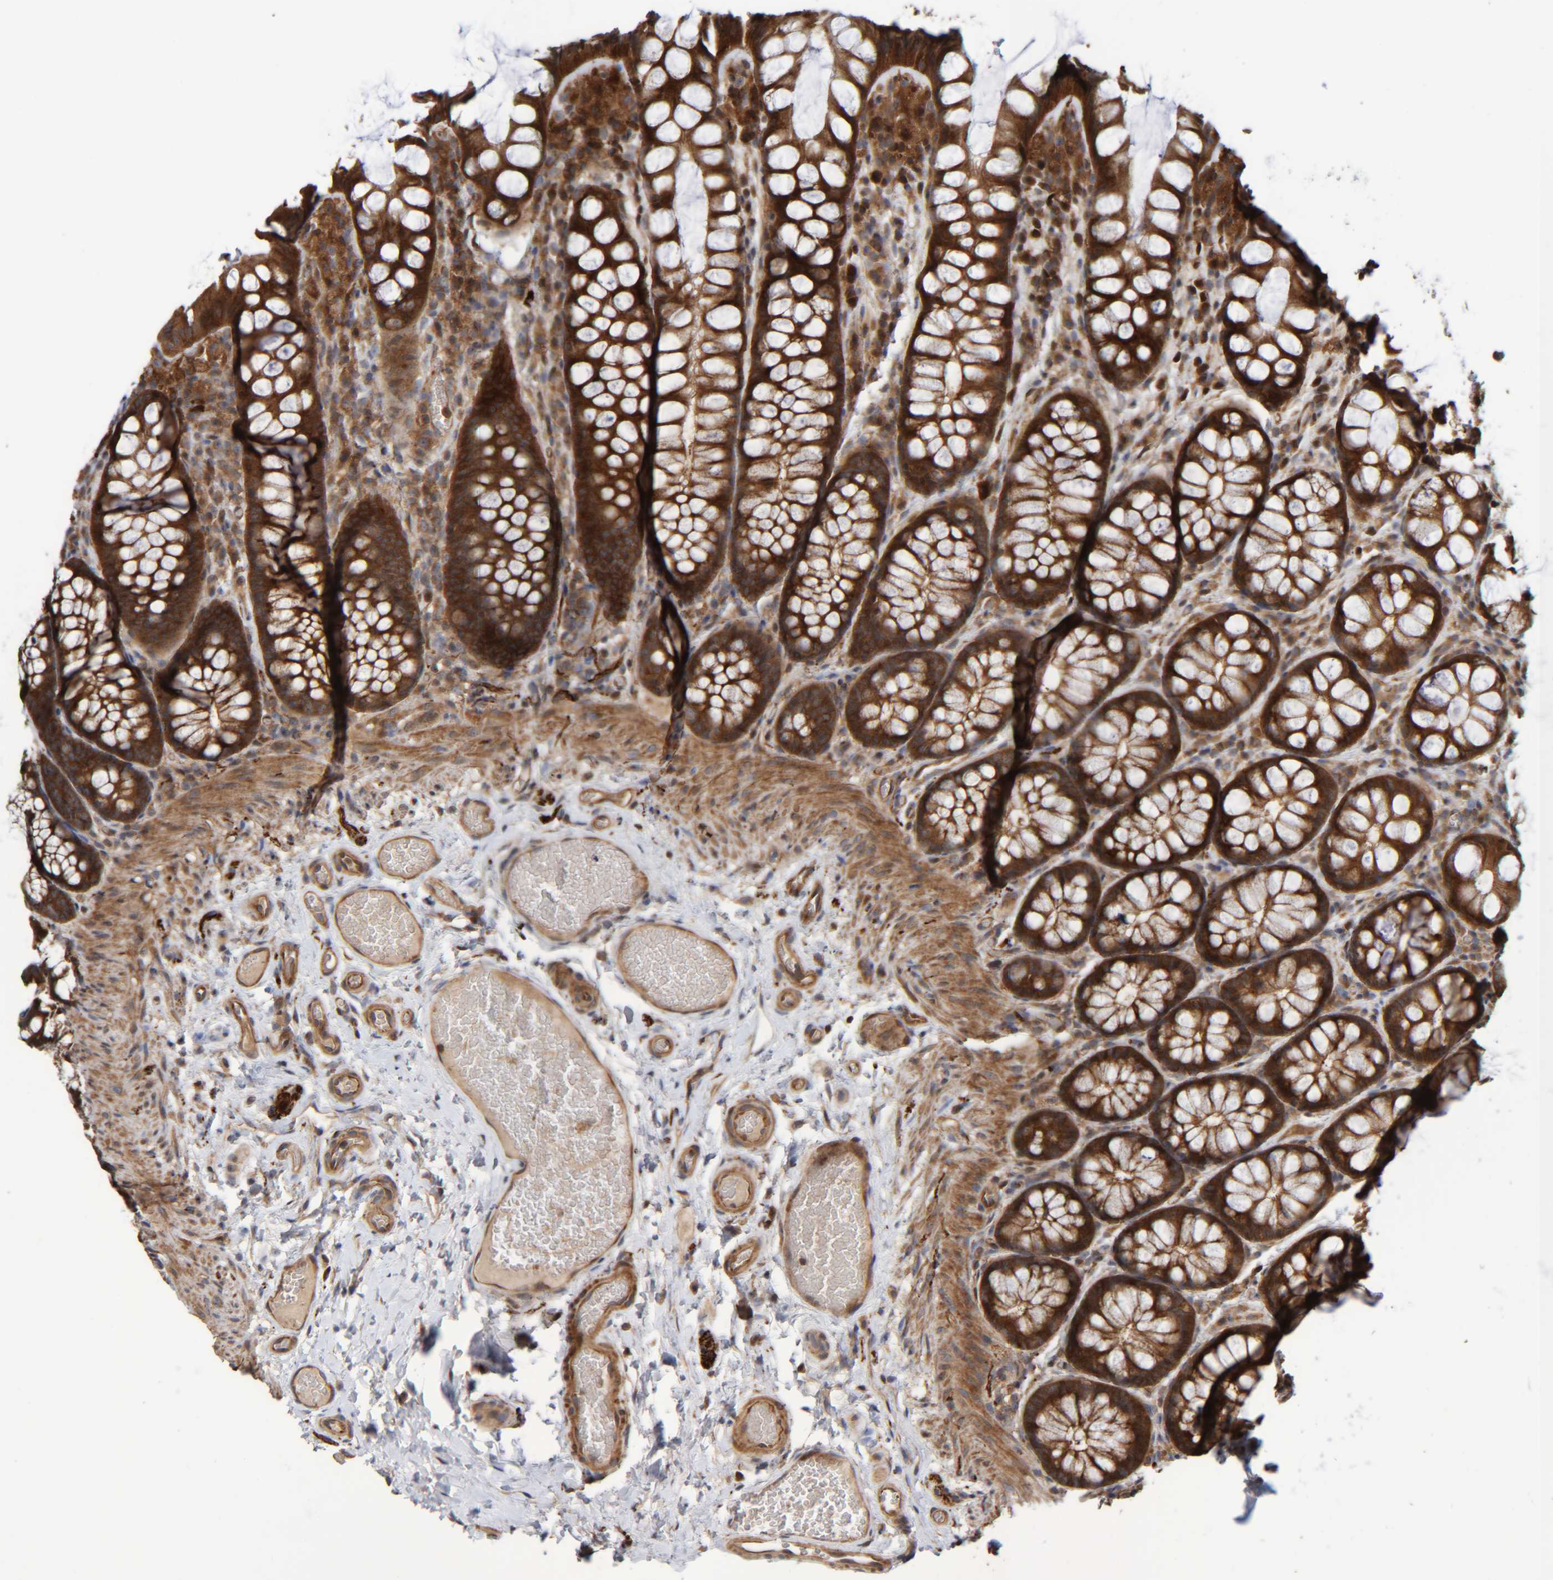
{"staining": {"intensity": "strong", "quantity": ">75%", "location": "cytoplasmic/membranous"}, "tissue": "colon", "cell_type": "Endothelial cells", "image_type": "normal", "snomed": [{"axis": "morphology", "description": "Normal tissue, NOS"}, {"axis": "topography", "description": "Colon"}], "caption": "Immunohistochemistry photomicrograph of unremarkable colon stained for a protein (brown), which displays high levels of strong cytoplasmic/membranous expression in about >75% of endothelial cells.", "gene": "CCDC57", "patient": {"sex": "male", "age": 47}}